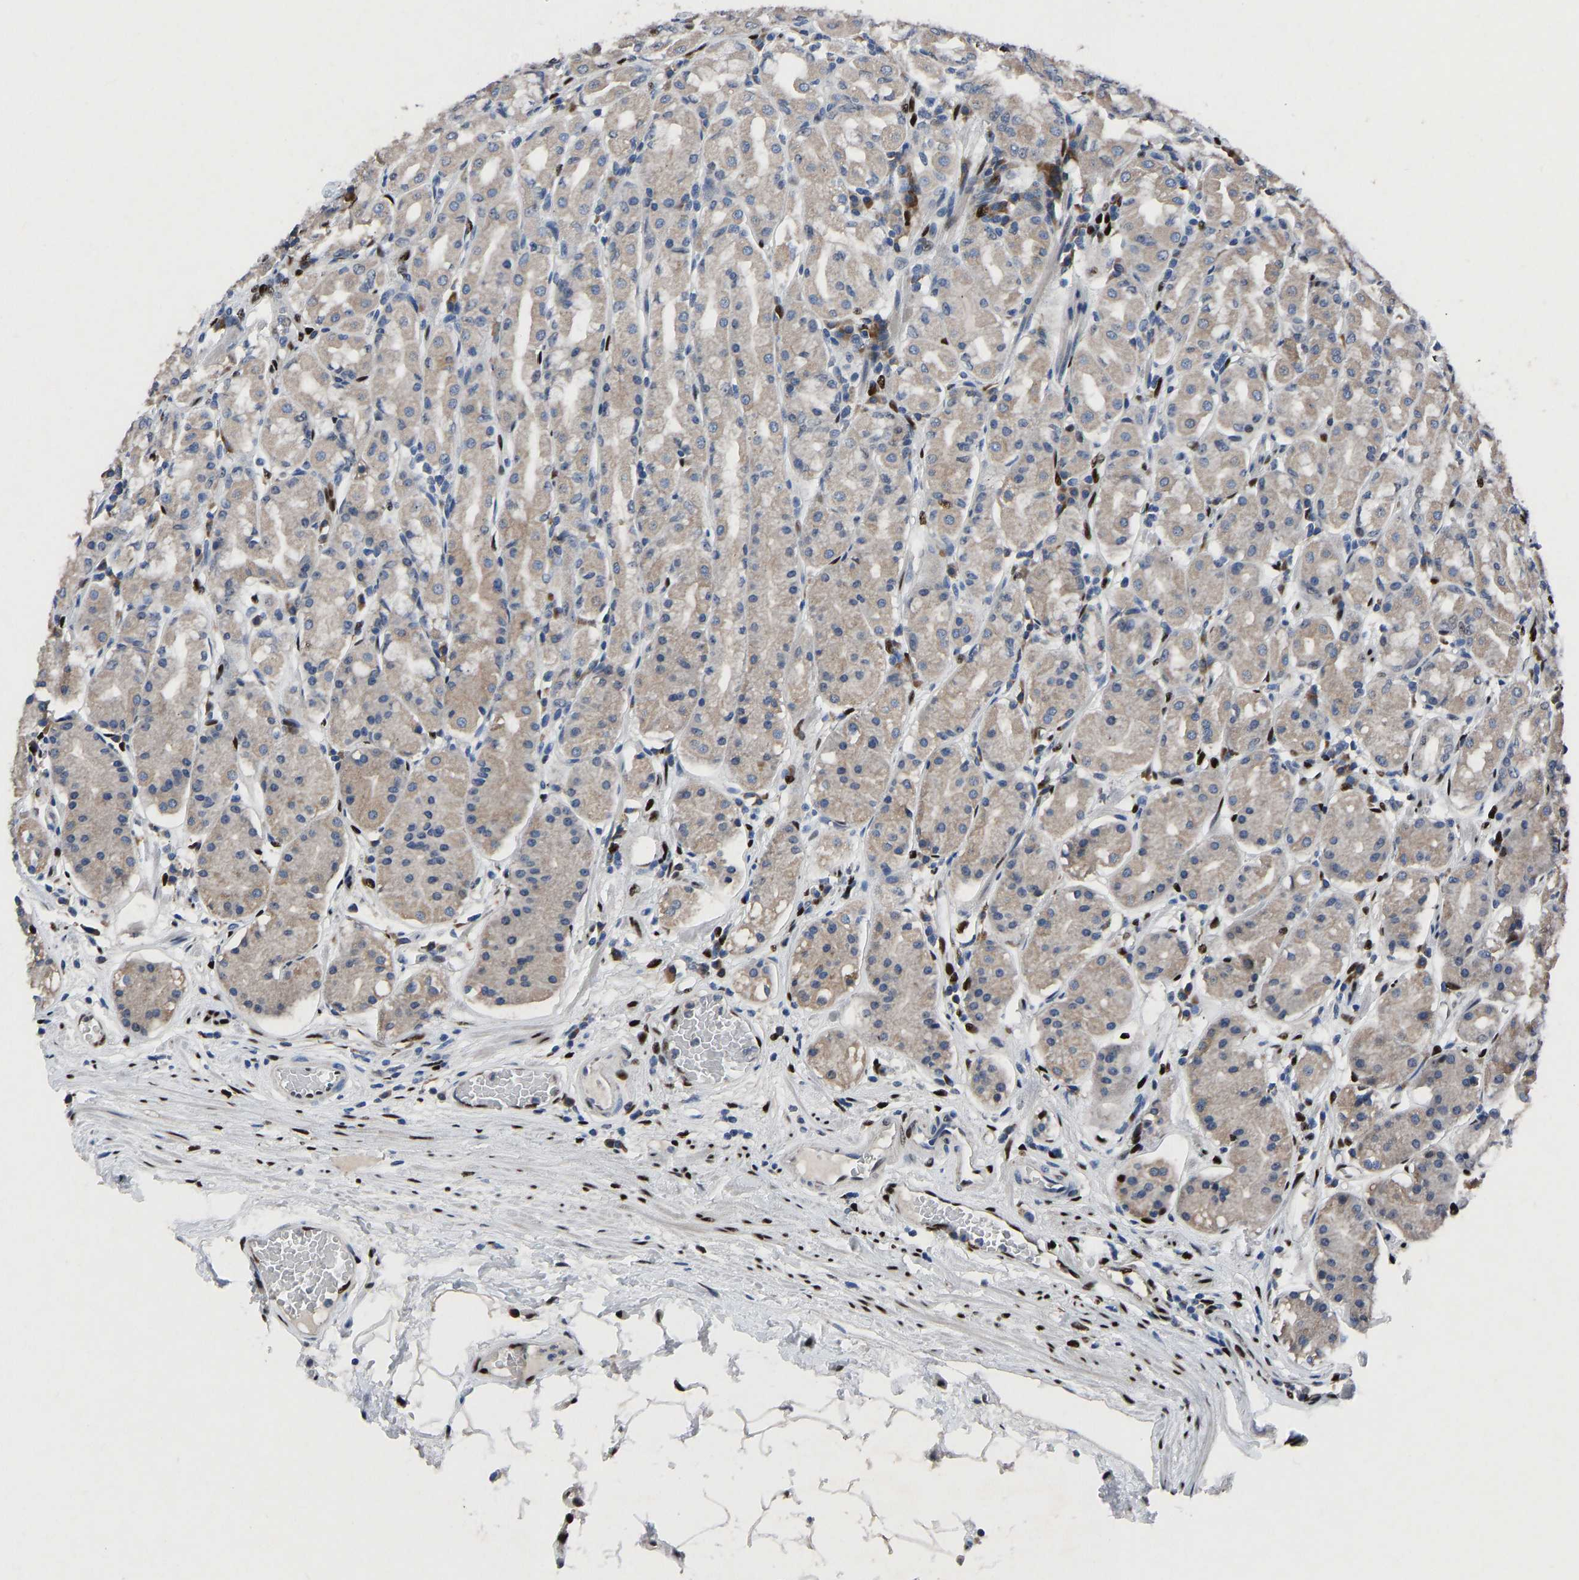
{"staining": {"intensity": "weak", "quantity": "<25%", "location": "cytoplasmic/membranous"}, "tissue": "stomach", "cell_type": "Glandular cells", "image_type": "normal", "snomed": [{"axis": "morphology", "description": "Normal tissue, NOS"}, {"axis": "topography", "description": "Stomach"}, {"axis": "topography", "description": "Stomach, lower"}], "caption": "Glandular cells are negative for brown protein staining in normal stomach. The staining was performed using DAB (3,3'-diaminobenzidine) to visualize the protein expression in brown, while the nuclei were stained in blue with hematoxylin (Magnification: 20x).", "gene": "EGR1", "patient": {"sex": "female", "age": 56}}